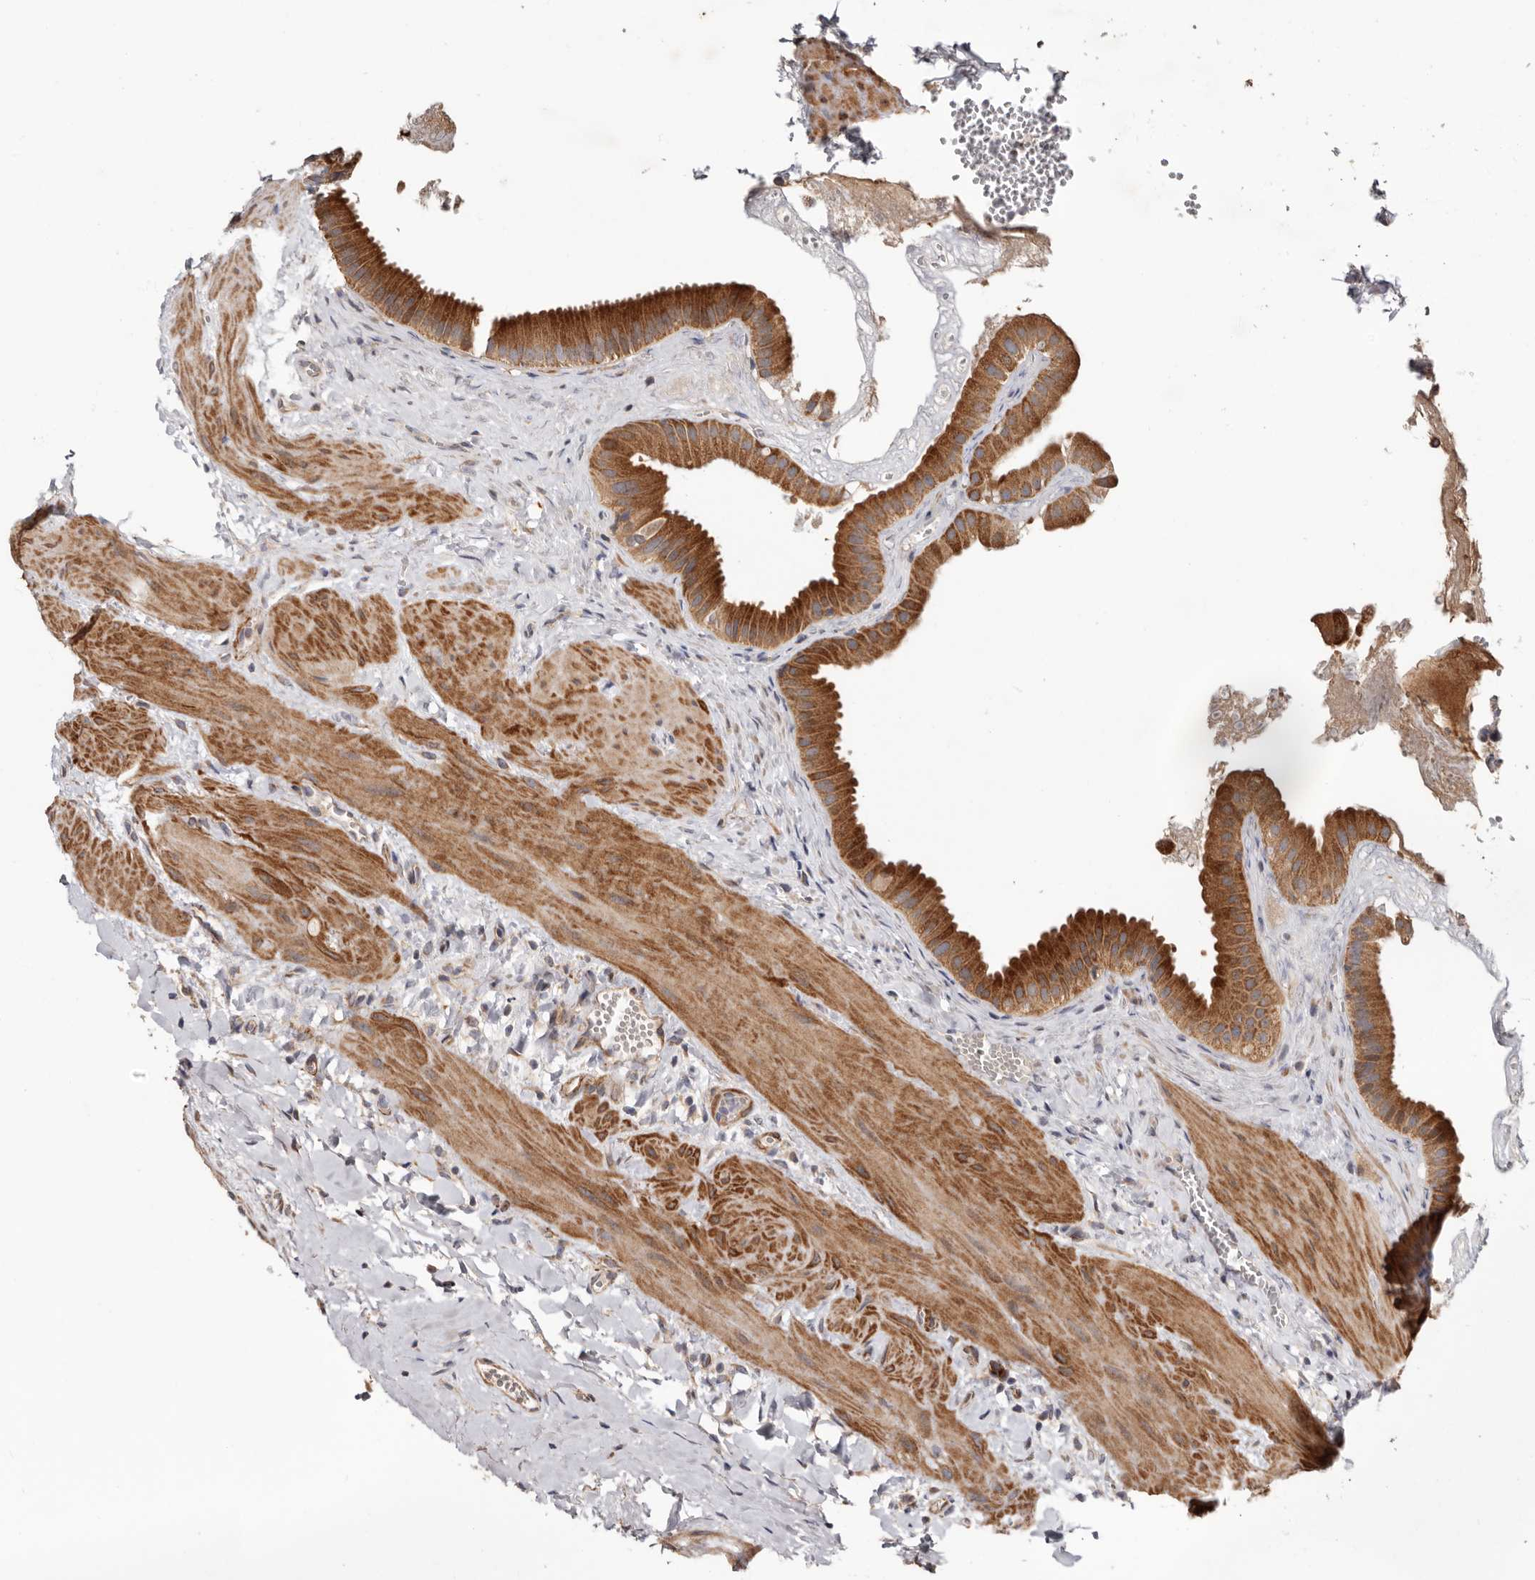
{"staining": {"intensity": "moderate", "quantity": ">75%", "location": "cytoplasmic/membranous"}, "tissue": "gallbladder", "cell_type": "Glandular cells", "image_type": "normal", "snomed": [{"axis": "morphology", "description": "Normal tissue, NOS"}, {"axis": "topography", "description": "Gallbladder"}], "caption": "Gallbladder stained with immunohistochemistry (IHC) displays moderate cytoplasmic/membranous expression in about >75% of glandular cells. Using DAB (brown) and hematoxylin (blue) stains, captured at high magnification using brightfield microscopy.", "gene": "PROKR1", "patient": {"sex": "male", "age": 55}}